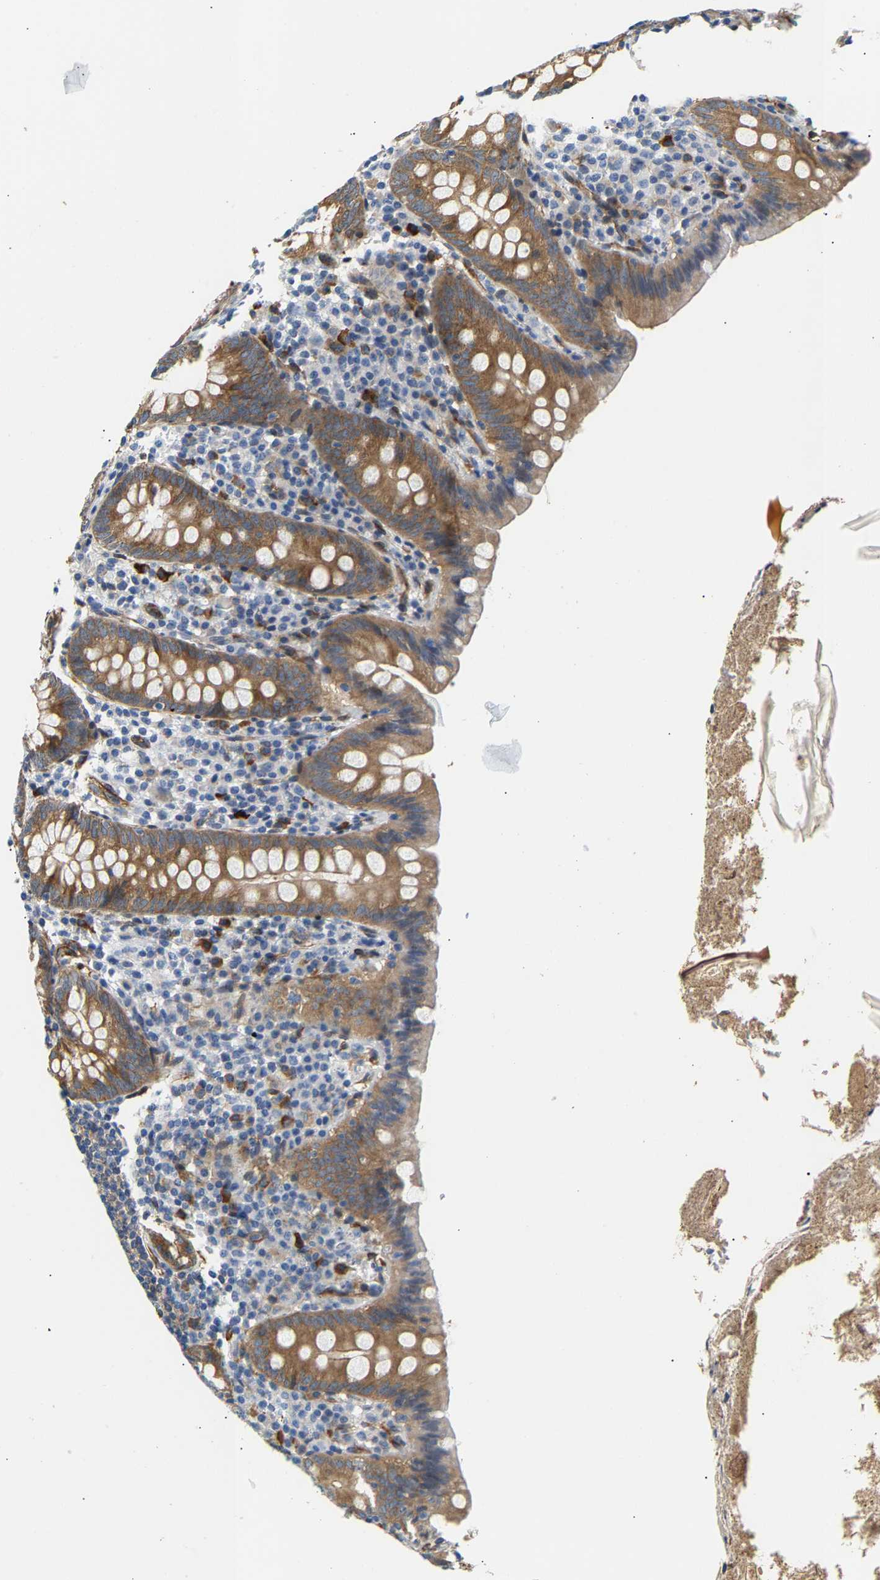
{"staining": {"intensity": "moderate", "quantity": ">75%", "location": "cytoplasmic/membranous"}, "tissue": "appendix", "cell_type": "Glandular cells", "image_type": "normal", "snomed": [{"axis": "morphology", "description": "Normal tissue, NOS"}, {"axis": "topography", "description": "Appendix"}], "caption": "Normal appendix was stained to show a protein in brown. There is medium levels of moderate cytoplasmic/membranous expression in about >75% of glandular cells.", "gene": "PAWR", "patient": {"sex": "male", "age": 52}}